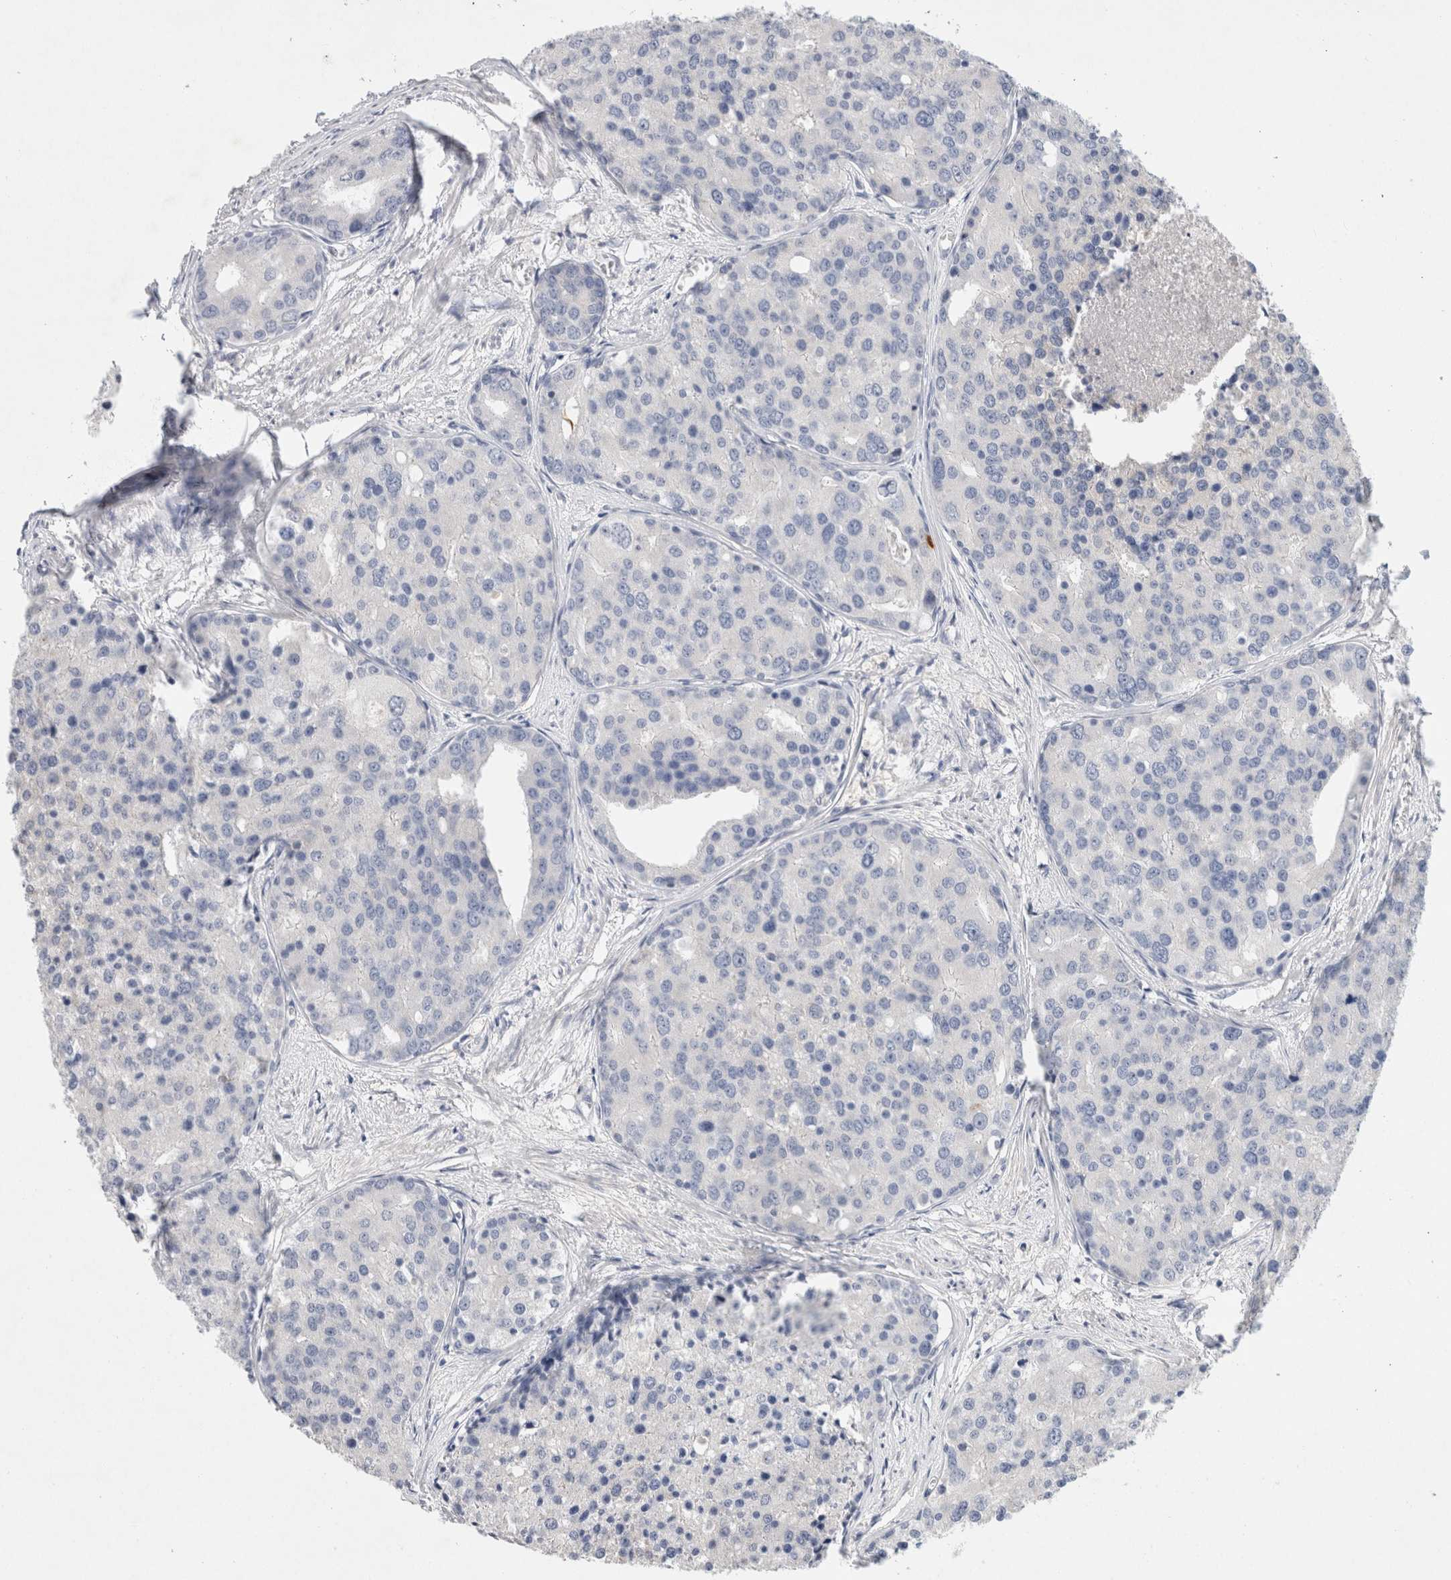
{"staining": {"intensity": "negative", "quantity": "none", "location": "none"}, "tissue": "prostate cancer", "cell_type": "Tumor cells", "image_type": "cancer", "snomed": [{"axis": "morphology", "description": "Adenocarcinoma, High grade"}, {"axis": "topography", "description": "Prostate"}], "caption": "Tumor cells show no significant expression in prostate cancer (adenocarcinoma (high-grade)).", "gene": "MPP2", "patient": {"sex": "male", "age": 50}}